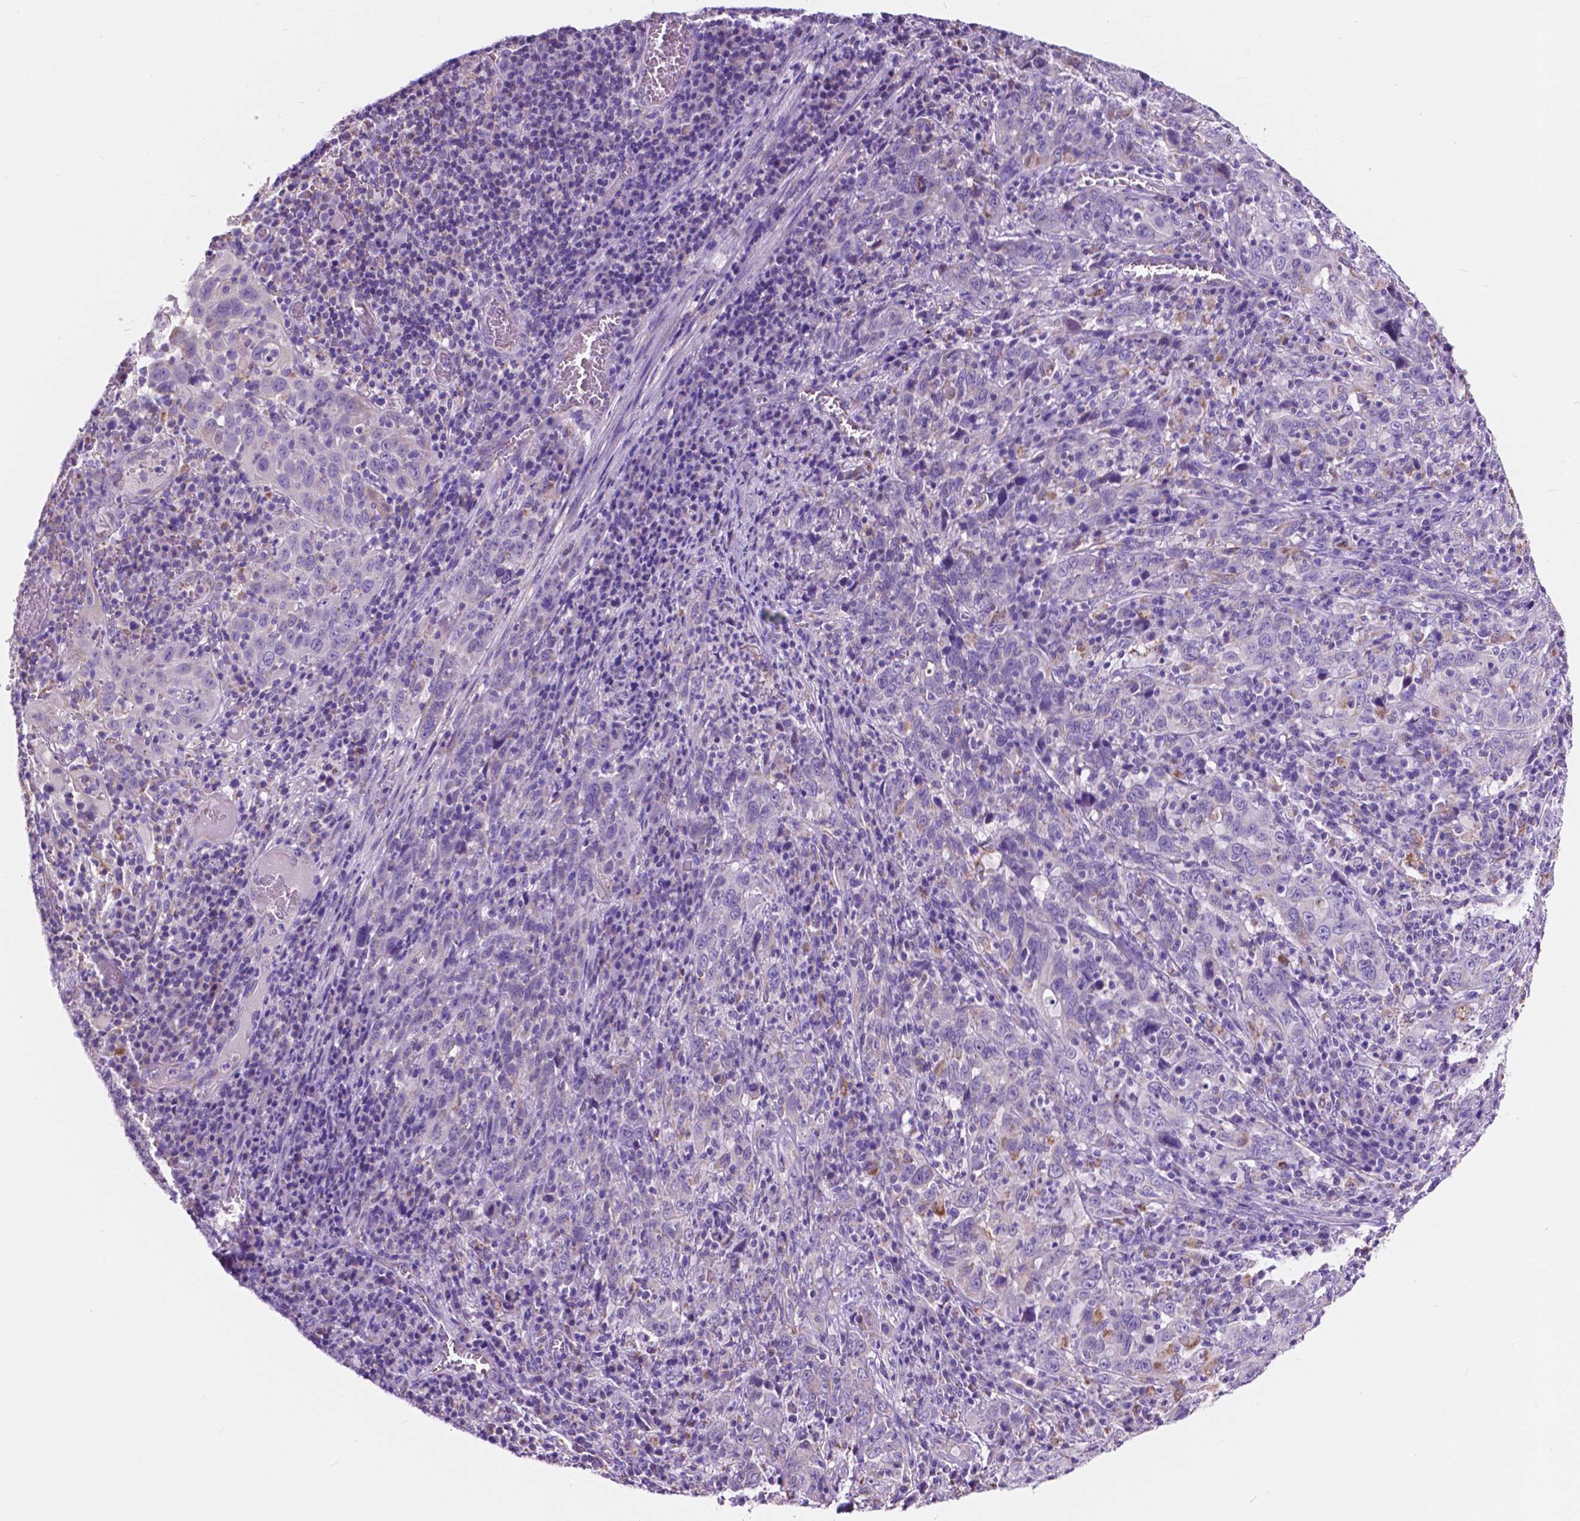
{"staining": {"intensity": "negative", "quantity": "none", "location": "none"}, "tissue": "cervical cancer", "cell_type": "Tumor cells", "image_type": "cancer", "snomed": [{"axis": "morphology", "description": "Squamous cell carcinoma, NOS"}, {"axis": "topography", "description": "Cervix"}], "caption": "Protein analysis of cervical squamous cell carcinoma shows no significant expression in tumor cells.", "gene": "TRPV5", "patient": {"sex": "female", "age": 46}}